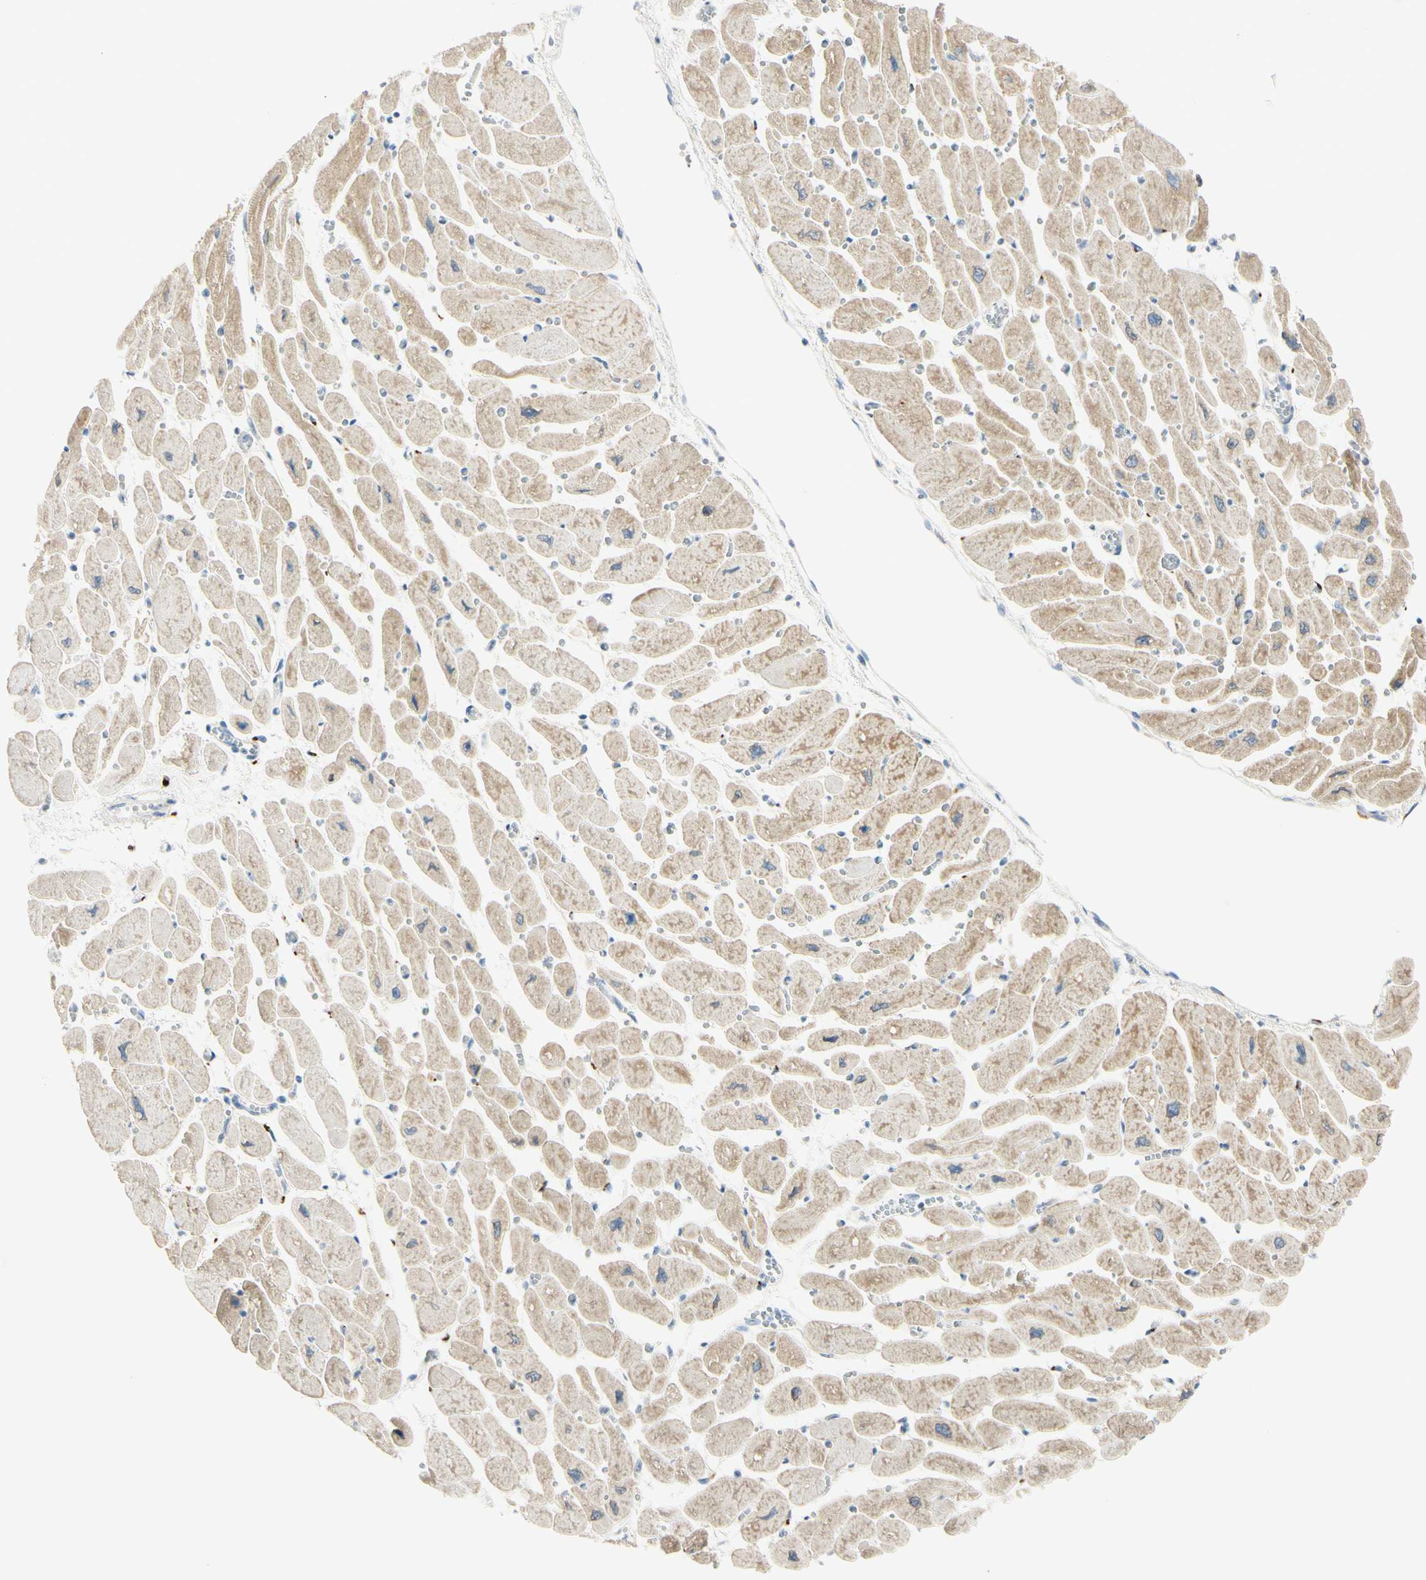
{"staining": {"intensity": "moderate", "quantity": ">75%", "location": "cytoplasmic/membranous"}, "tissue": "heart muscle", "cell_type": "Cardiomyocytes", "image_type": "normal", "snomed": [{"axis": "morphology", "description": "Normal tissue, NOS"}, {"axis": "topography", "description": "Heart"}], "caption": "Protein analysis of normal heart muscle displays moderate cytoplasmic/membranous staining in about >75% of cardiomyocytes. The protein is stained brown, and the nuclei are stained in blue (DAB IHC with brightfield microscopy, high magnification).", "gene": "GALNT5", "patient": {"sex": "female", "age": 54}}